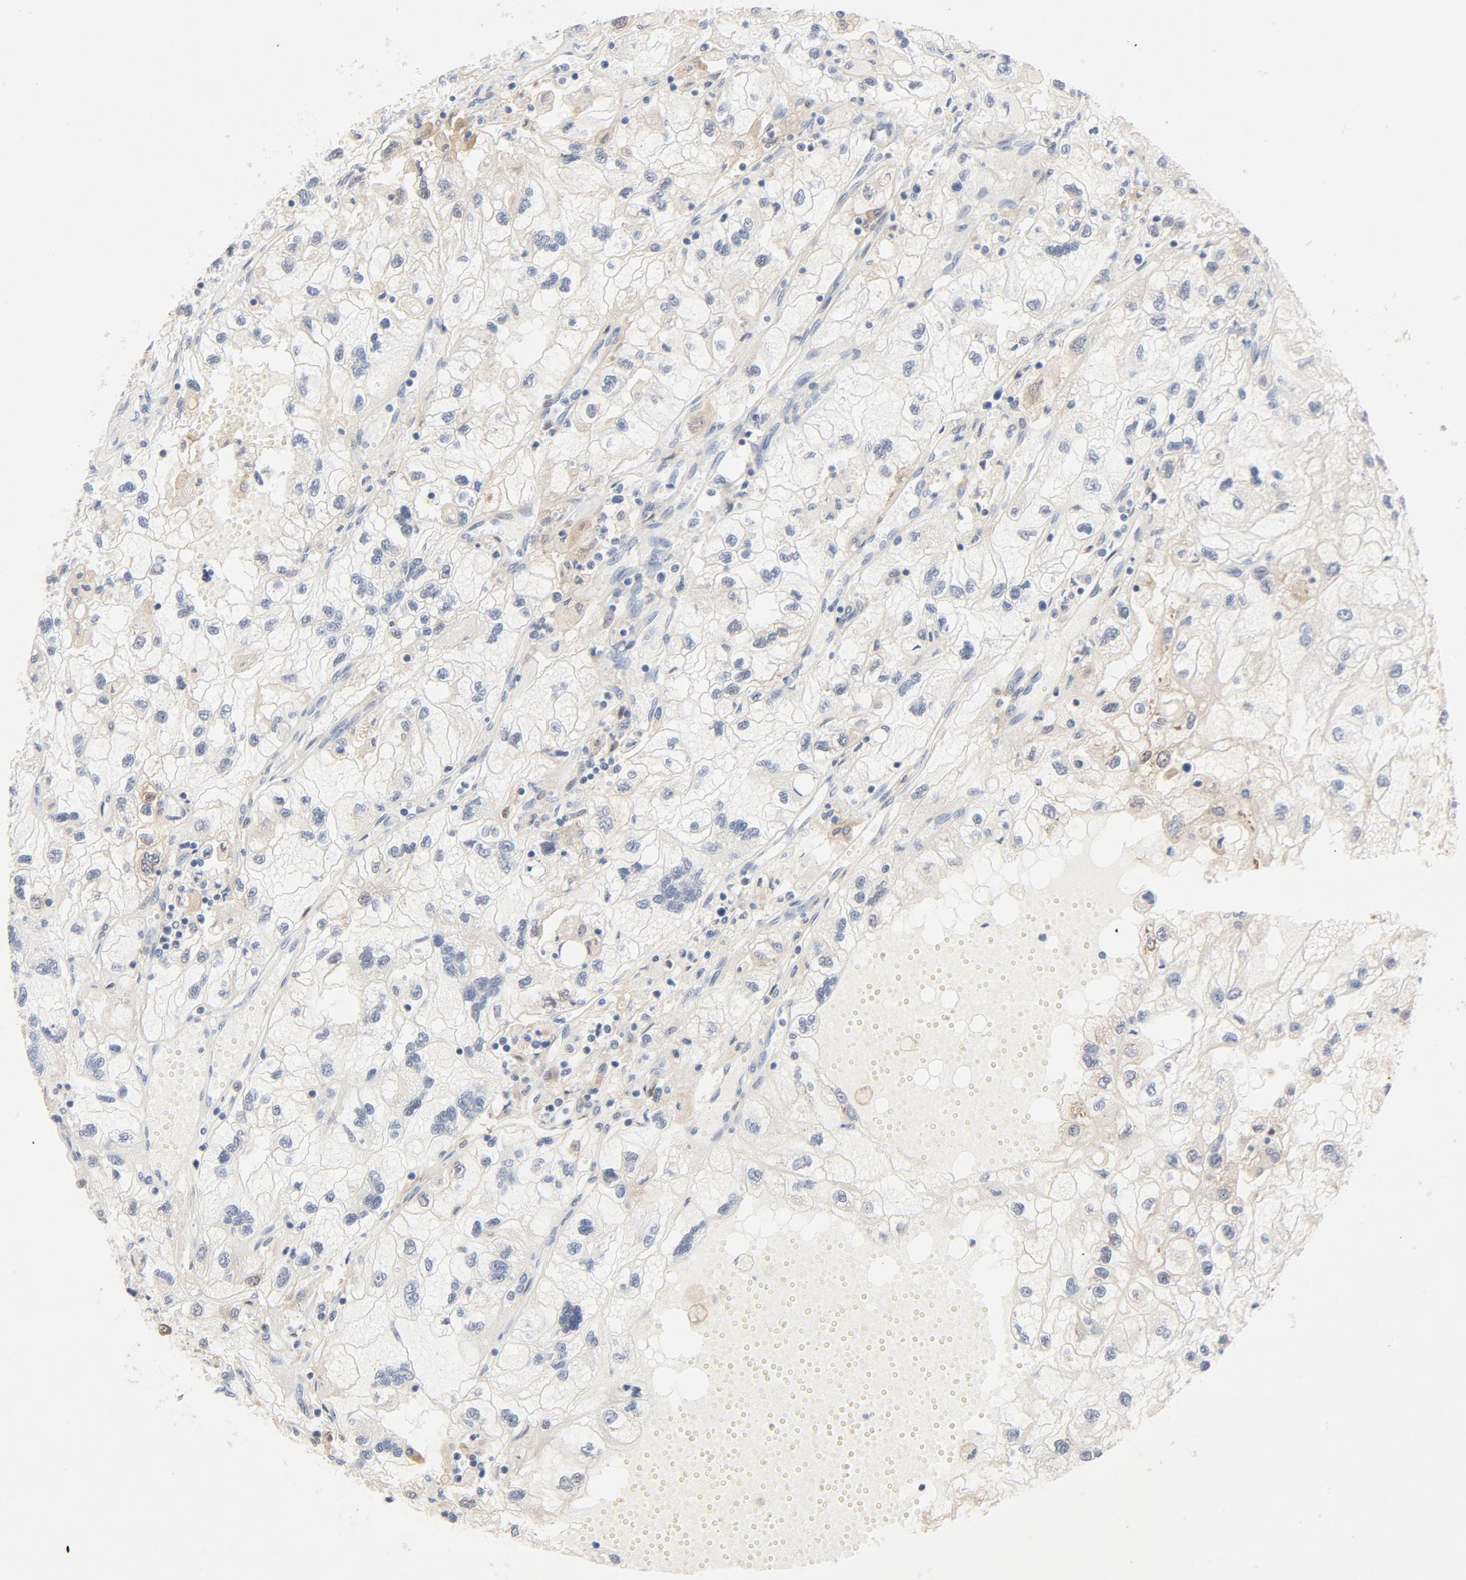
{"staining": {"intensity": "weak", "quantity": "<25%", "location": "cytoplasmic/membranous"}, "tissue": "renal cancer", "cell_type": "Tumor cells", "image_type": "cancer", "snomed": [{"axis": "morphology", "description": "Normal tissue, NOS"}, {"axis": "morphology", "description": "Adenocarcinoma, NOS"}, {"axis": "topography", "description": "Kidney"}], "caption": "Micrograph shows no protein staining in tumor cells of renal adenocarcinoma tissue. Nuclei are stained in blue.", "gene": "STAT1", "patient": {"sex": "male", "age": 71}}